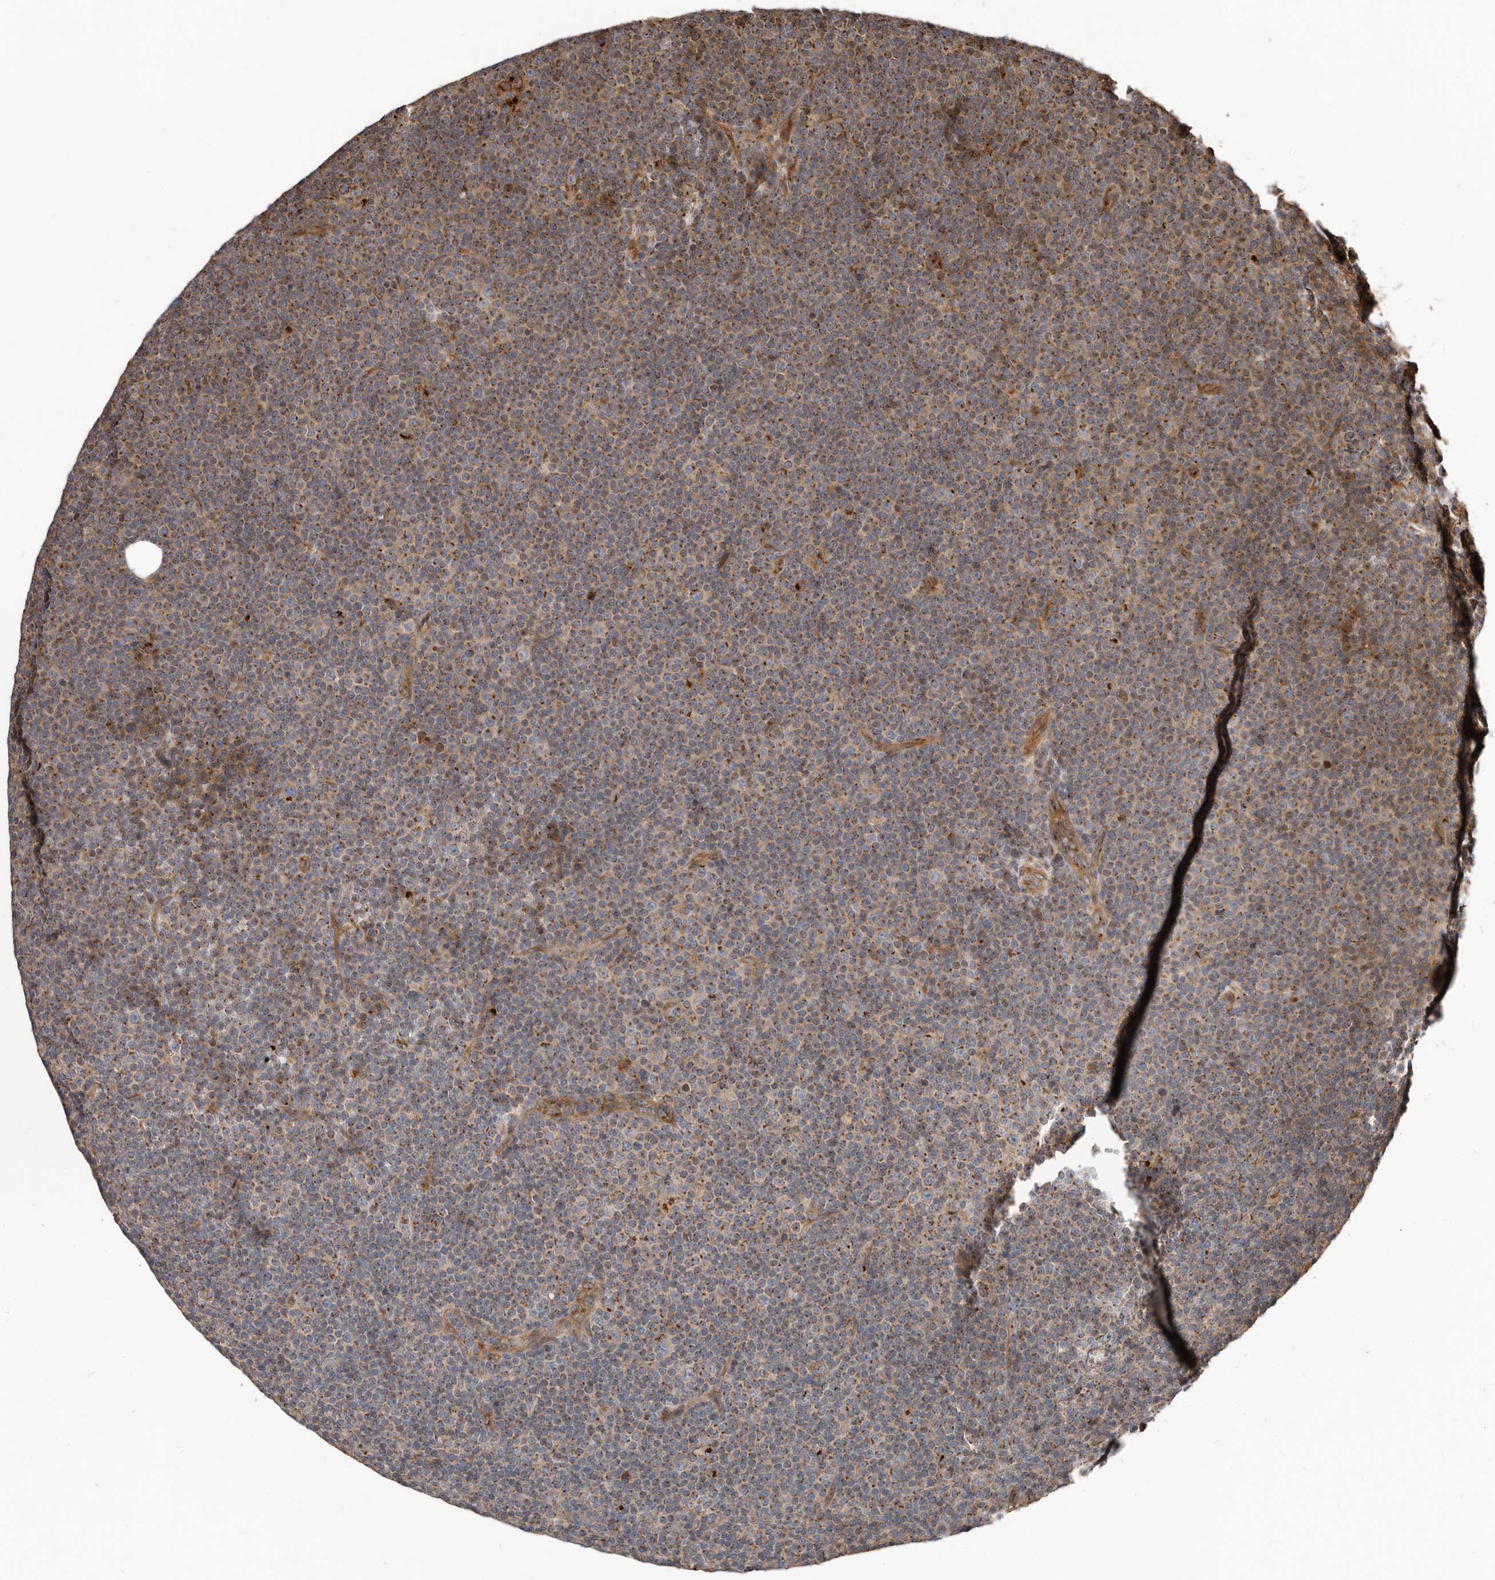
{"staining": {"intensity": "moderate", "quantity": ">75%", "location": "cytoplasmic/membranous"}, "tissue": "lymphoma", "cell_type": "Tumor cells", "image_type": "cancer", "snomed": [{"axis": "morphology", "description": "Malignant lymphoma, non-Hodgkin's type, Low grade"}, {"axis": "topography", "description": "Lymph node"}], "caption": "IHC histopathology image of neoplastic tissue: lymphoma stained using immunohistochemistry shows medium levels of moderate protein expression localized specifically in the cytoplasmic/membranous of tumor cells, appearing as a cytoplasmic/membranous brown color.", "gene": "COG1", "patient": {"sex": "female", "age": 67}}